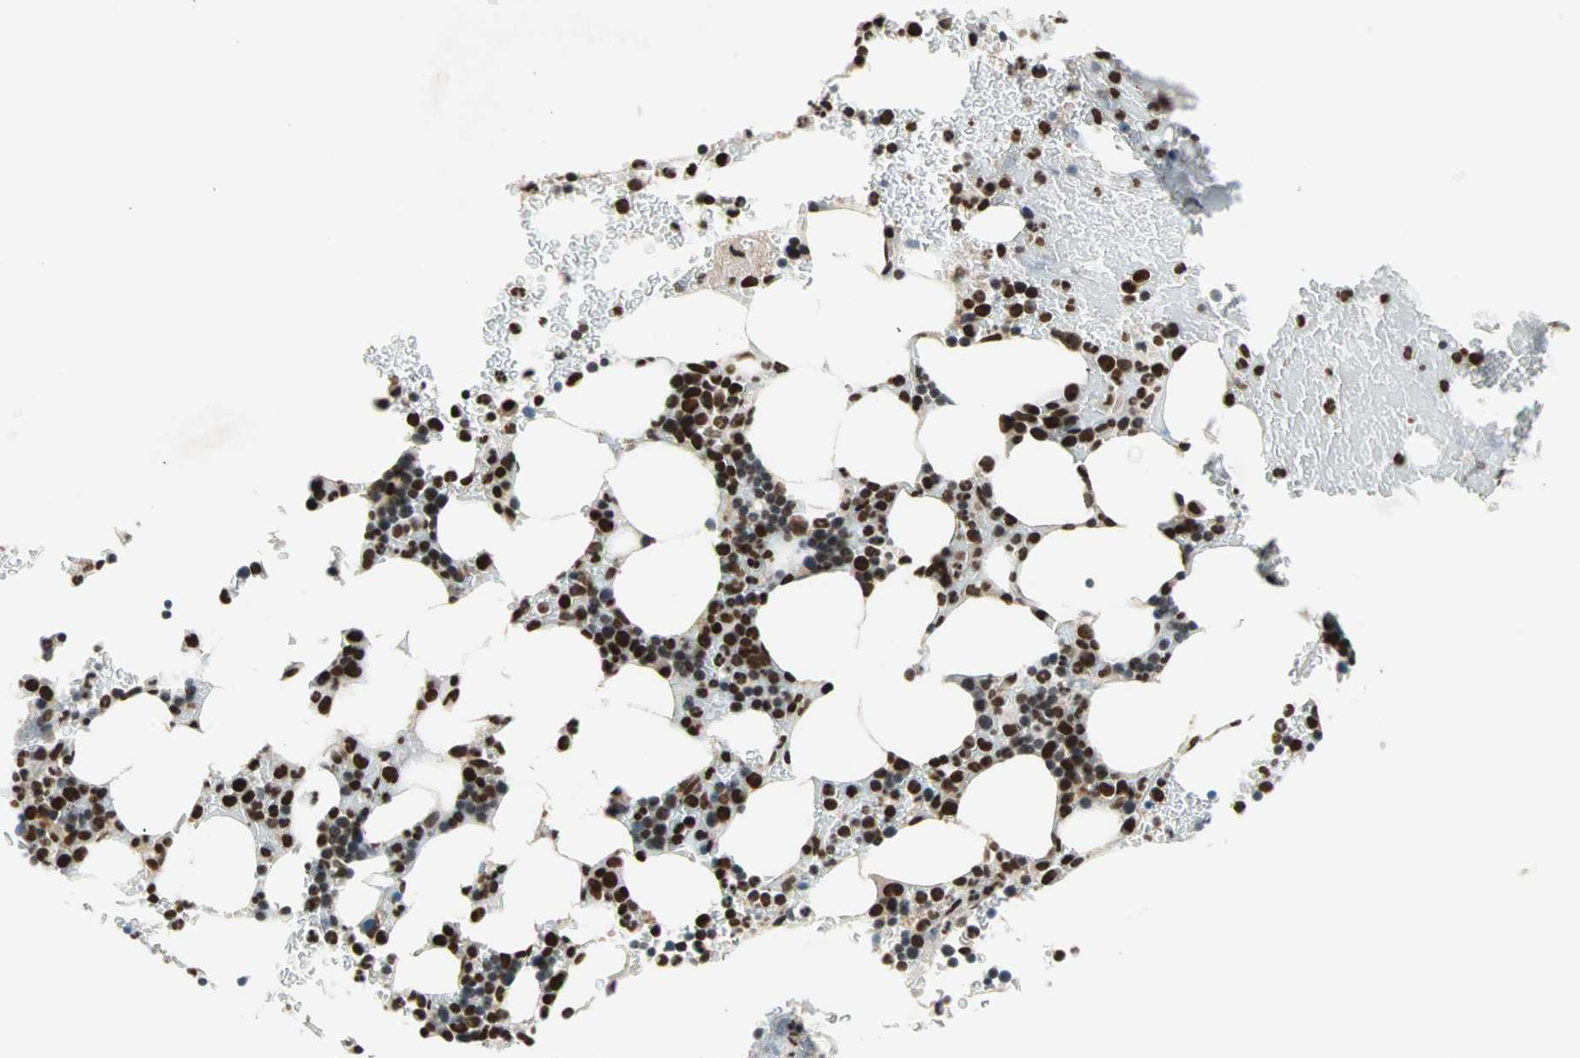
{"staining": {"intensity": "strong", "quantity": ">75%", "location": "nuclear"}, "tissue": "bone marrow", "cell_type": "Hematopoietic cells", "image_type": "normal", "snomed": [{"axis": "morphology", "description": "Normal tissue, NOS"}, {"axis": "topography", "description": "Bone marrow"}], "caption": "This micrograph demonstrates immunohistochemistry (IHC) staining of unremarkable bone marrow, with high strong nuclear expression in approximately >75% of hematopoietic cells.", "gene": "DAZAP1", "patient": {"sex": "female", "age": 73}}